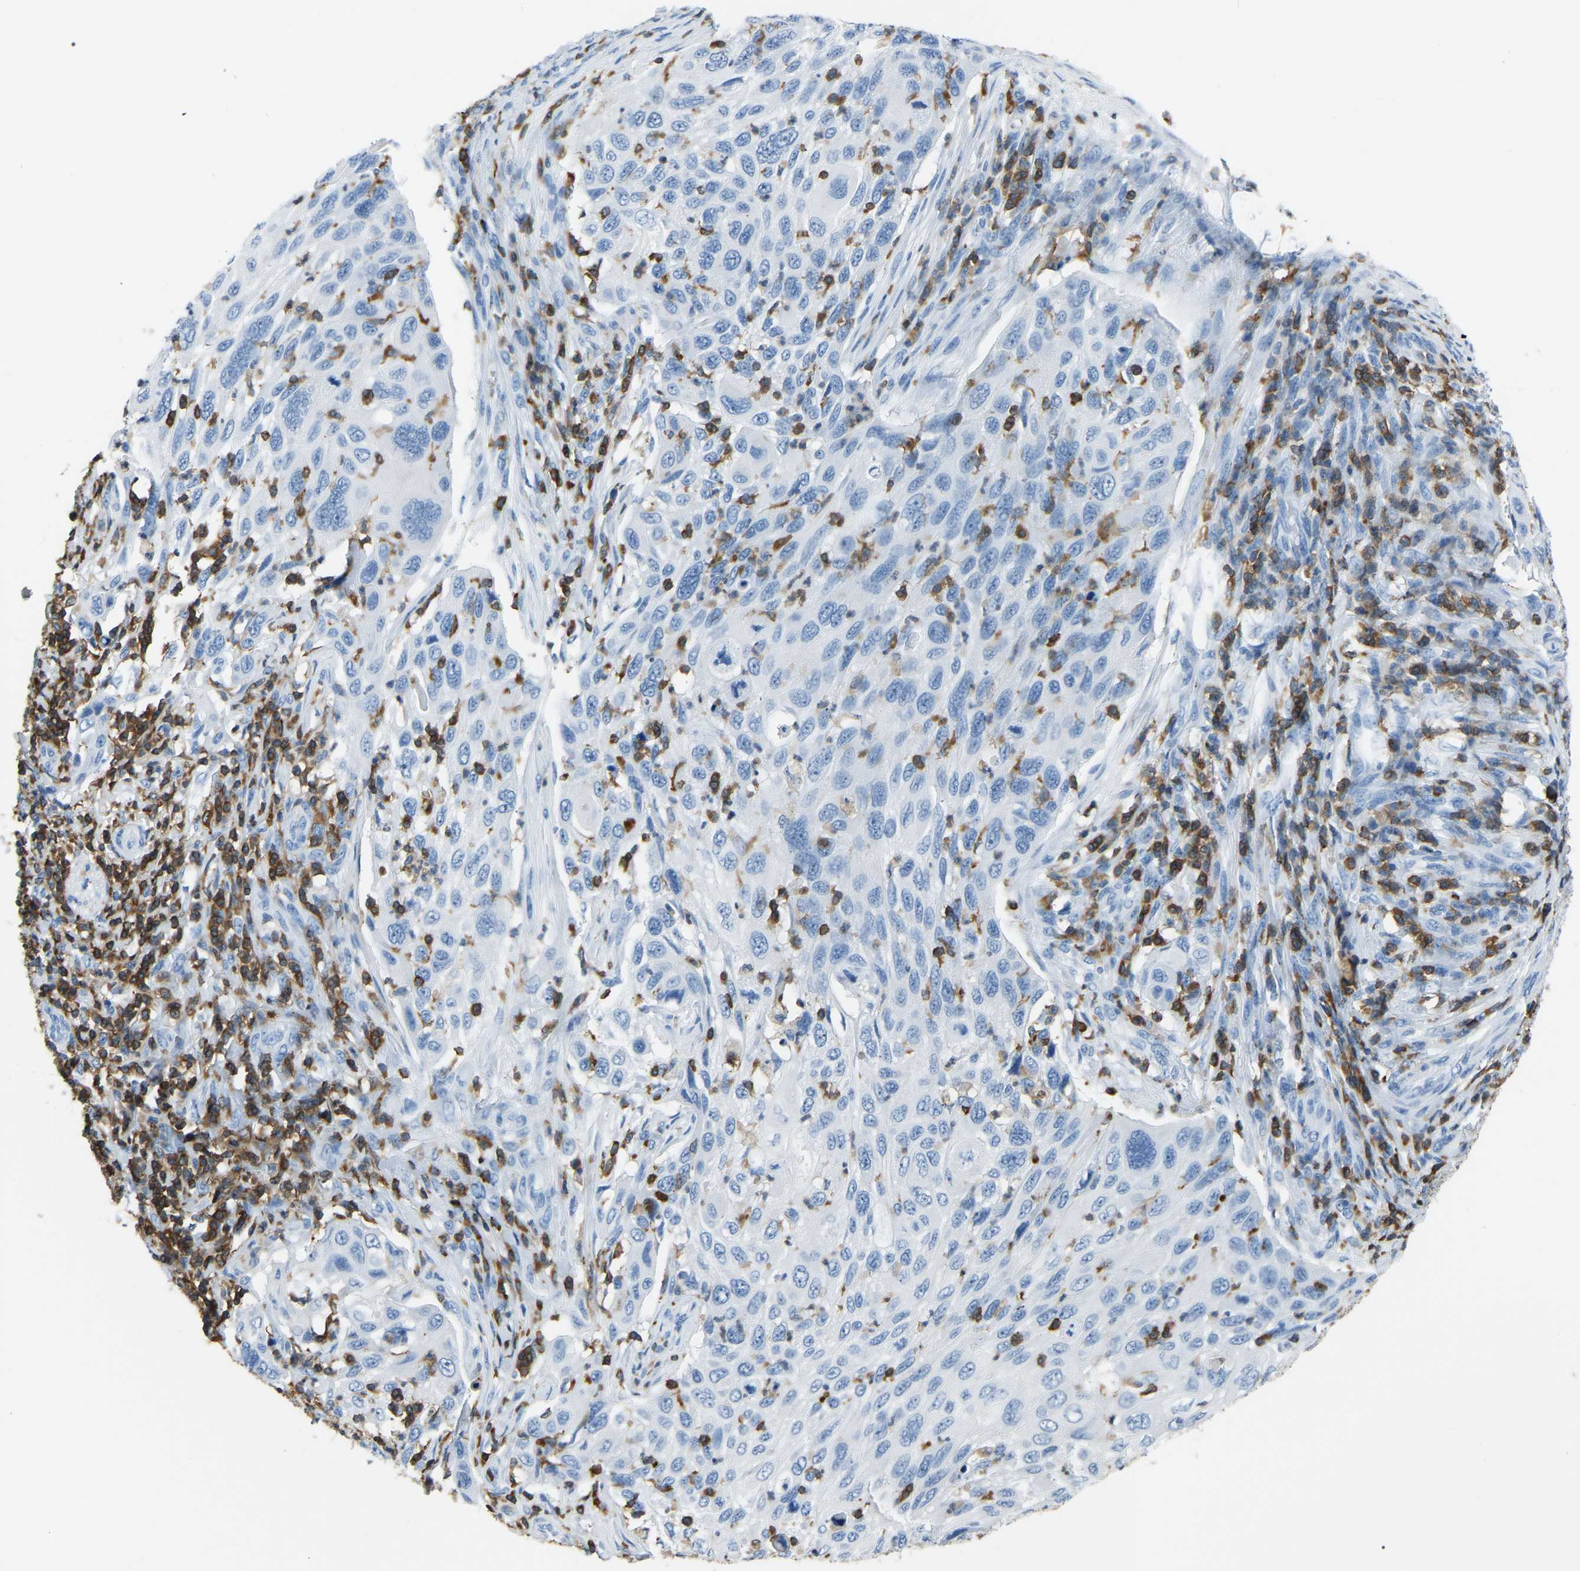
{"staining": {"intensity": "negative", "quantity": "none", "location": "none"}, "tissue": "cervical cancer", "cell_type": "Tumor cells", "image_type": "cancer", "snomed": [{"axis": "morphology", "description": "Squamous cell carcinoma, NOS"}, {"axis": "topography", "description": "Cervix"}], "caption": "This image is of cervical squamous cell carcinoma stained with immunohistochemistry to label a protein in brown with the nuclei are counter-stained blue. There is no staining in tumor cells.", "gene": "ARHGAP45", "patient": {"sex": "female", "age": 70}}